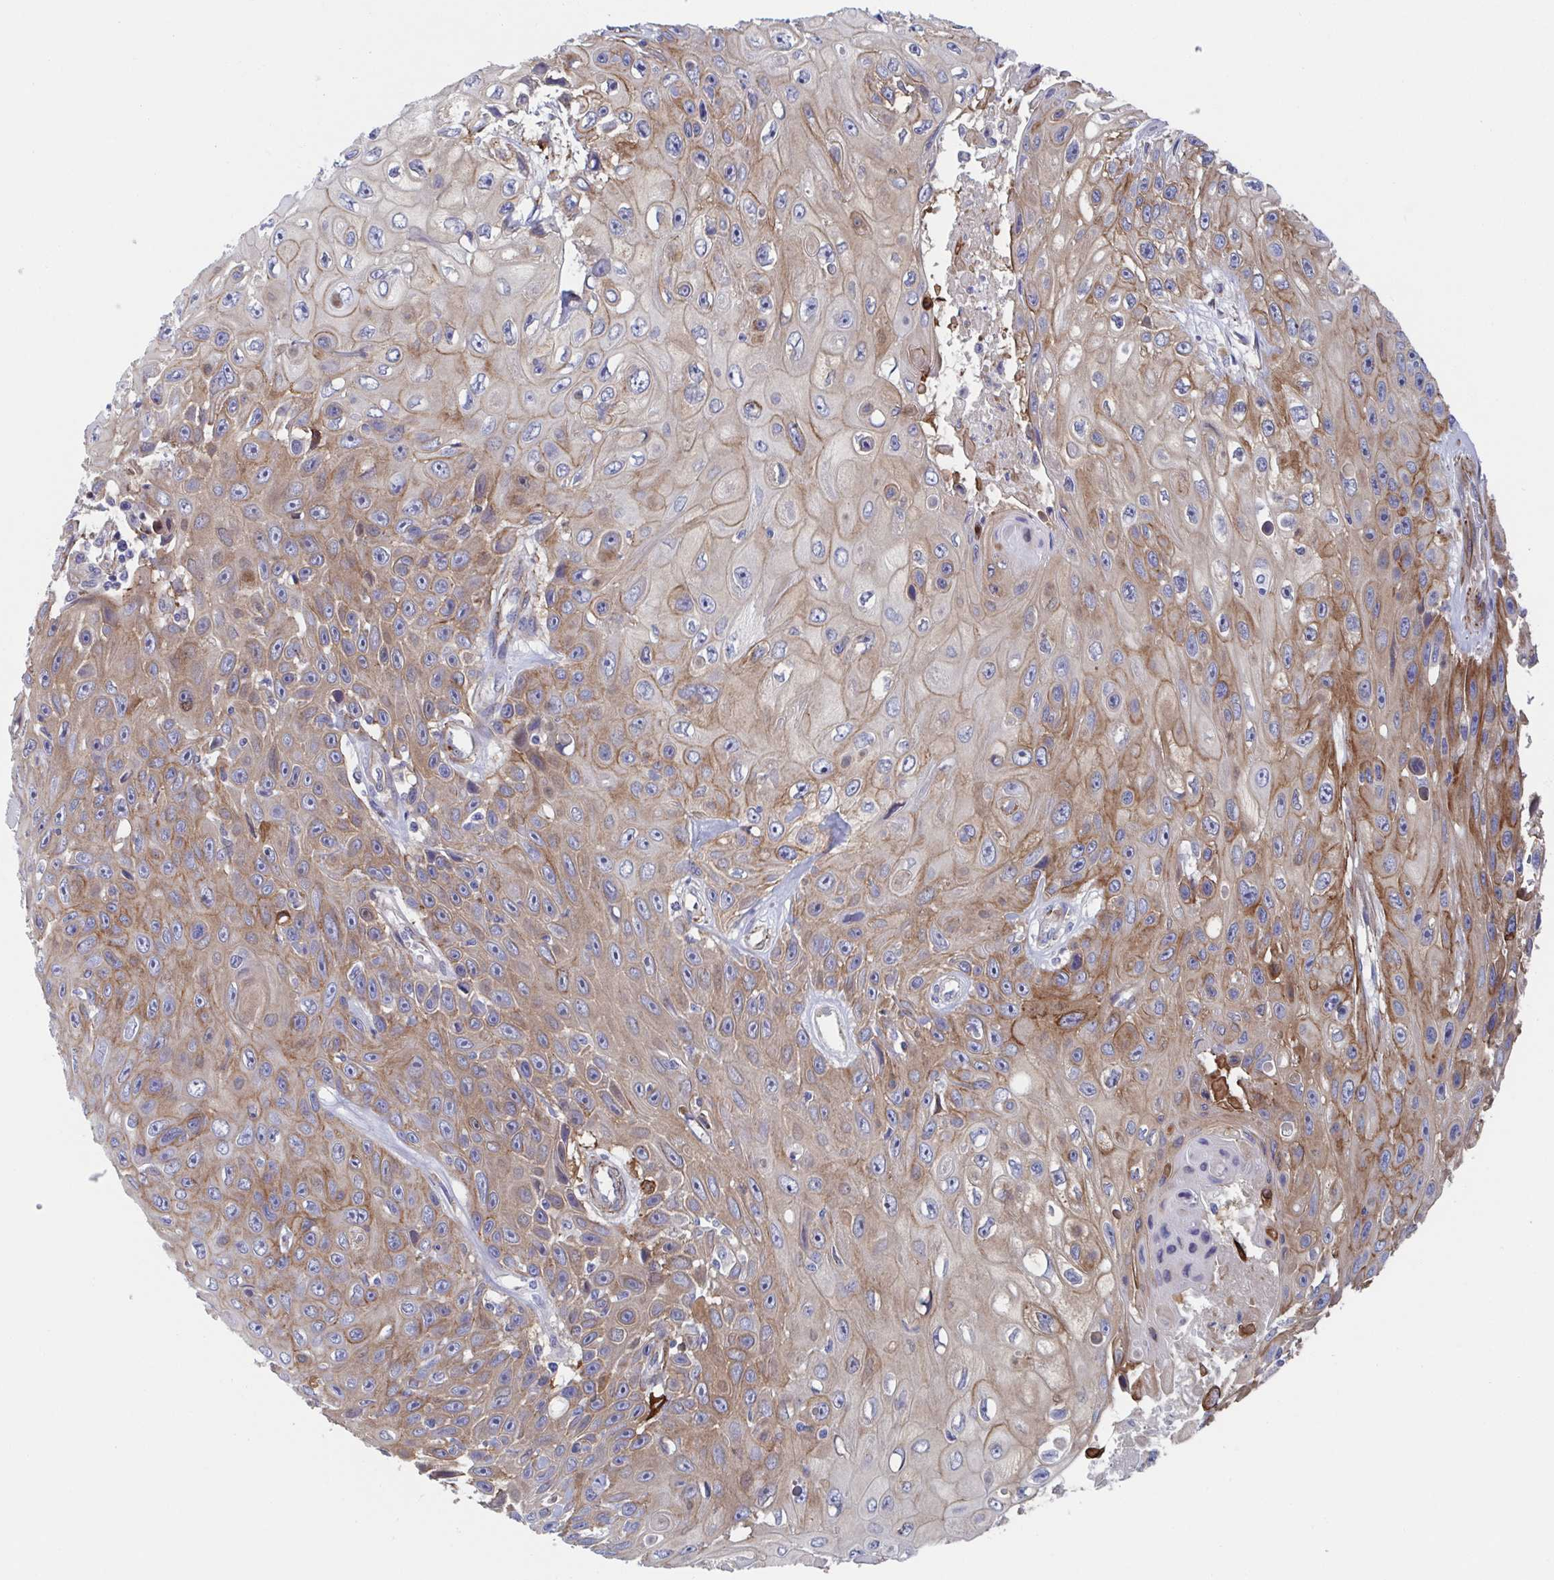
{"staining": {"intensity": "moderate", "quantity": "25%-75%", "location": "cytoplasmic/membranous"}, "tissue": "skin cancer", "cell_type": "Tumor cells", "image_type": "cancer", "snomed": [{"axis": "morphology", "description": "Squamous cell carcinoma, NOS"}, {"axis": "topography", "description": "Skin"}], "caption": "The immunohistochemical stain labels moderate cytoplasmic/membranous expression in tumor cells of squamous cell carcinoma (skin) tissue.", "gene": "KLC3", "patient": {"sex": "male", "age": 82}}